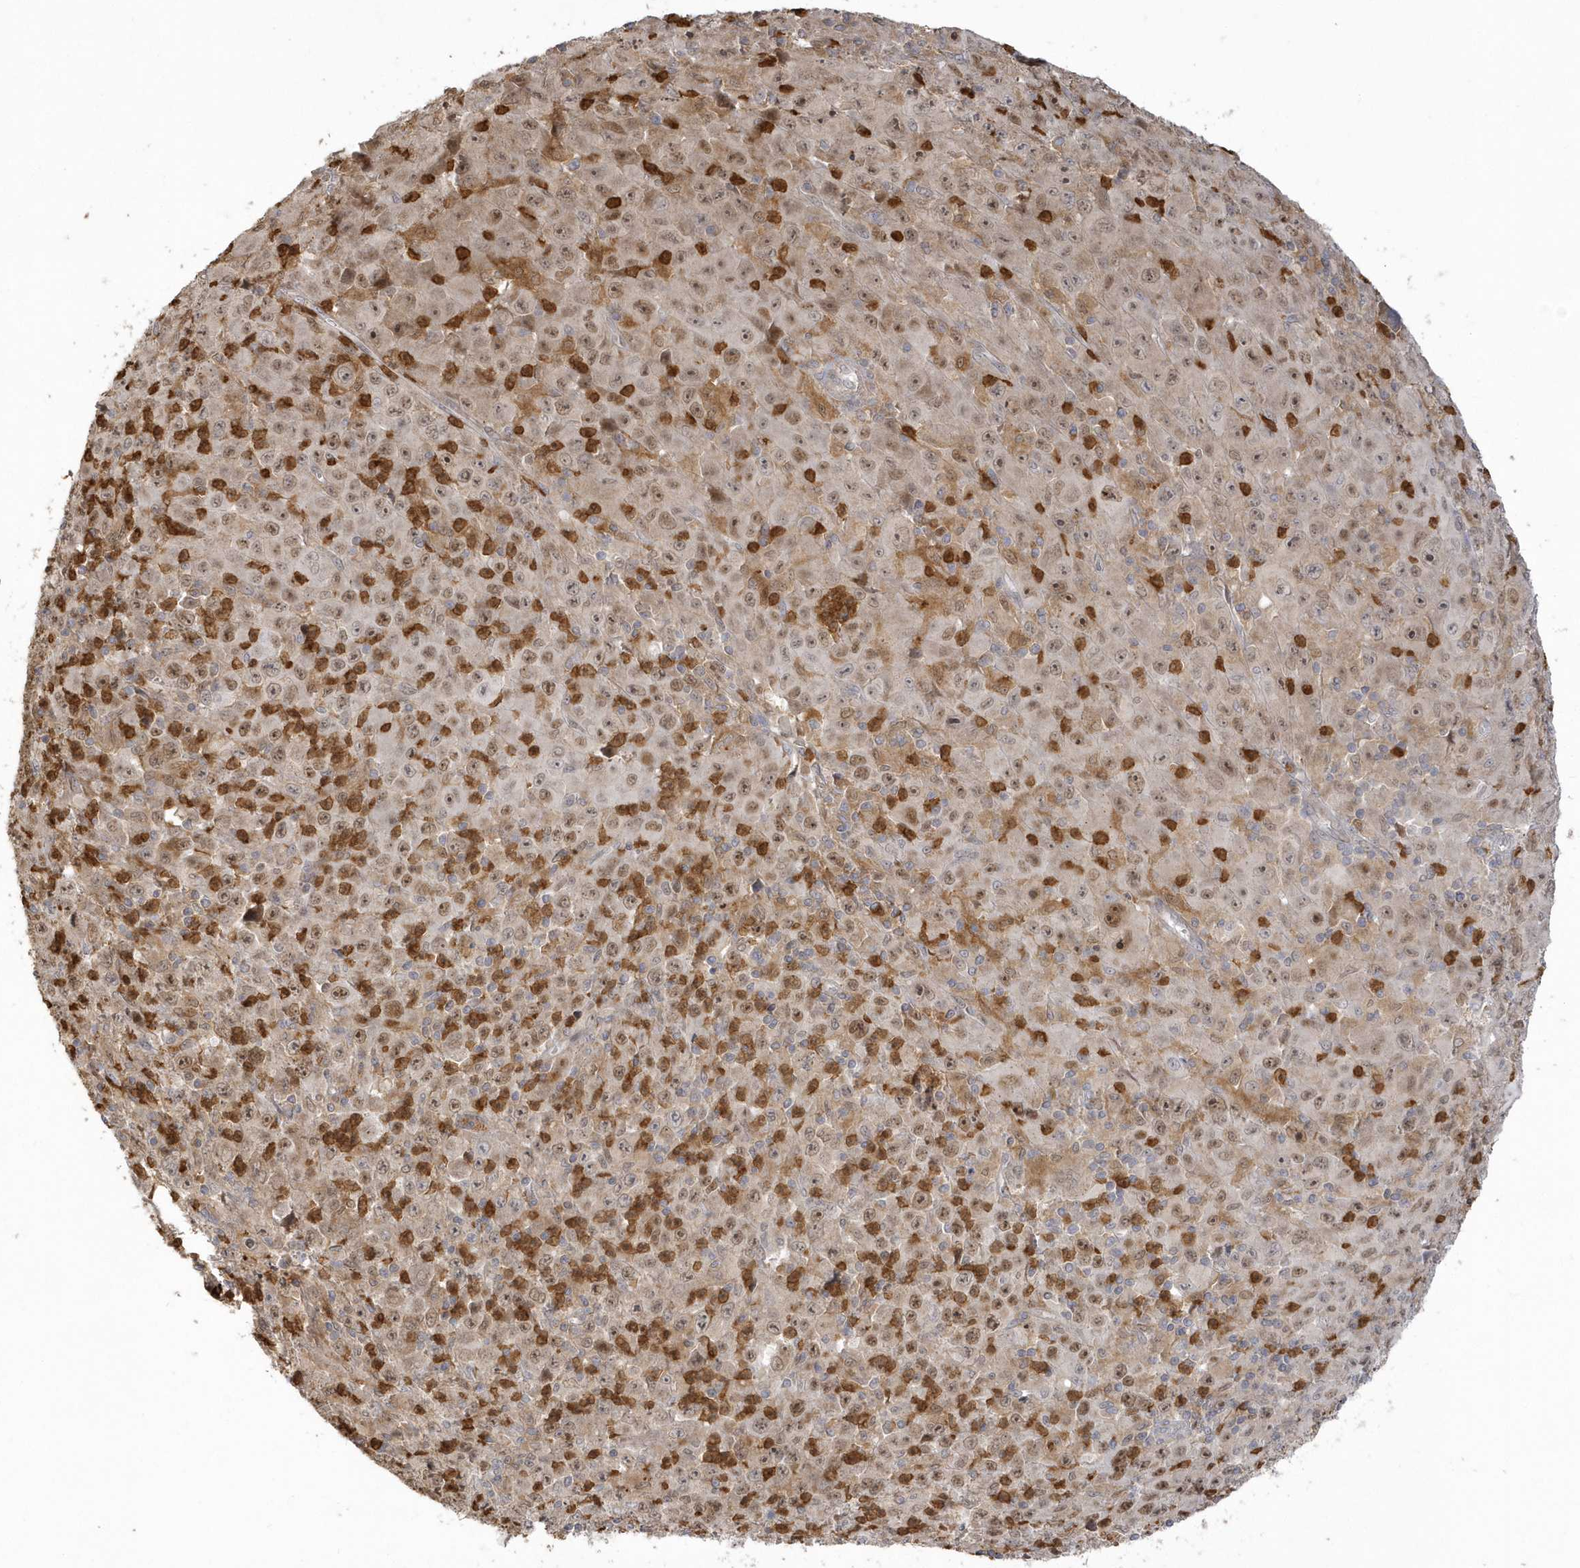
{"staining": {"intensity": "moderate", "quantity": "25%-75%", "location": "nuclear"}, "tissue": "melanoma", "cell_type": "Tumor cells", "image_type": "cancer", "snomed": [{"axis": "morphology", "description": "Malignant melanoma, Metastatic site"}, {"axis": "topography", "description": "Skin"}], "caption": "High-magnification brightfield microscopy of malignant melanoma (metastatic site) stained with DAB (3,3'-diaminobenzidine) (brown) and counterstained with hematoxylin (blue). tumor cells exhibit moderate nuclear expression is identified in about25%-75% of cells.", "gene": "NAF1", "patient": {"sex": "female", "age": 56}}